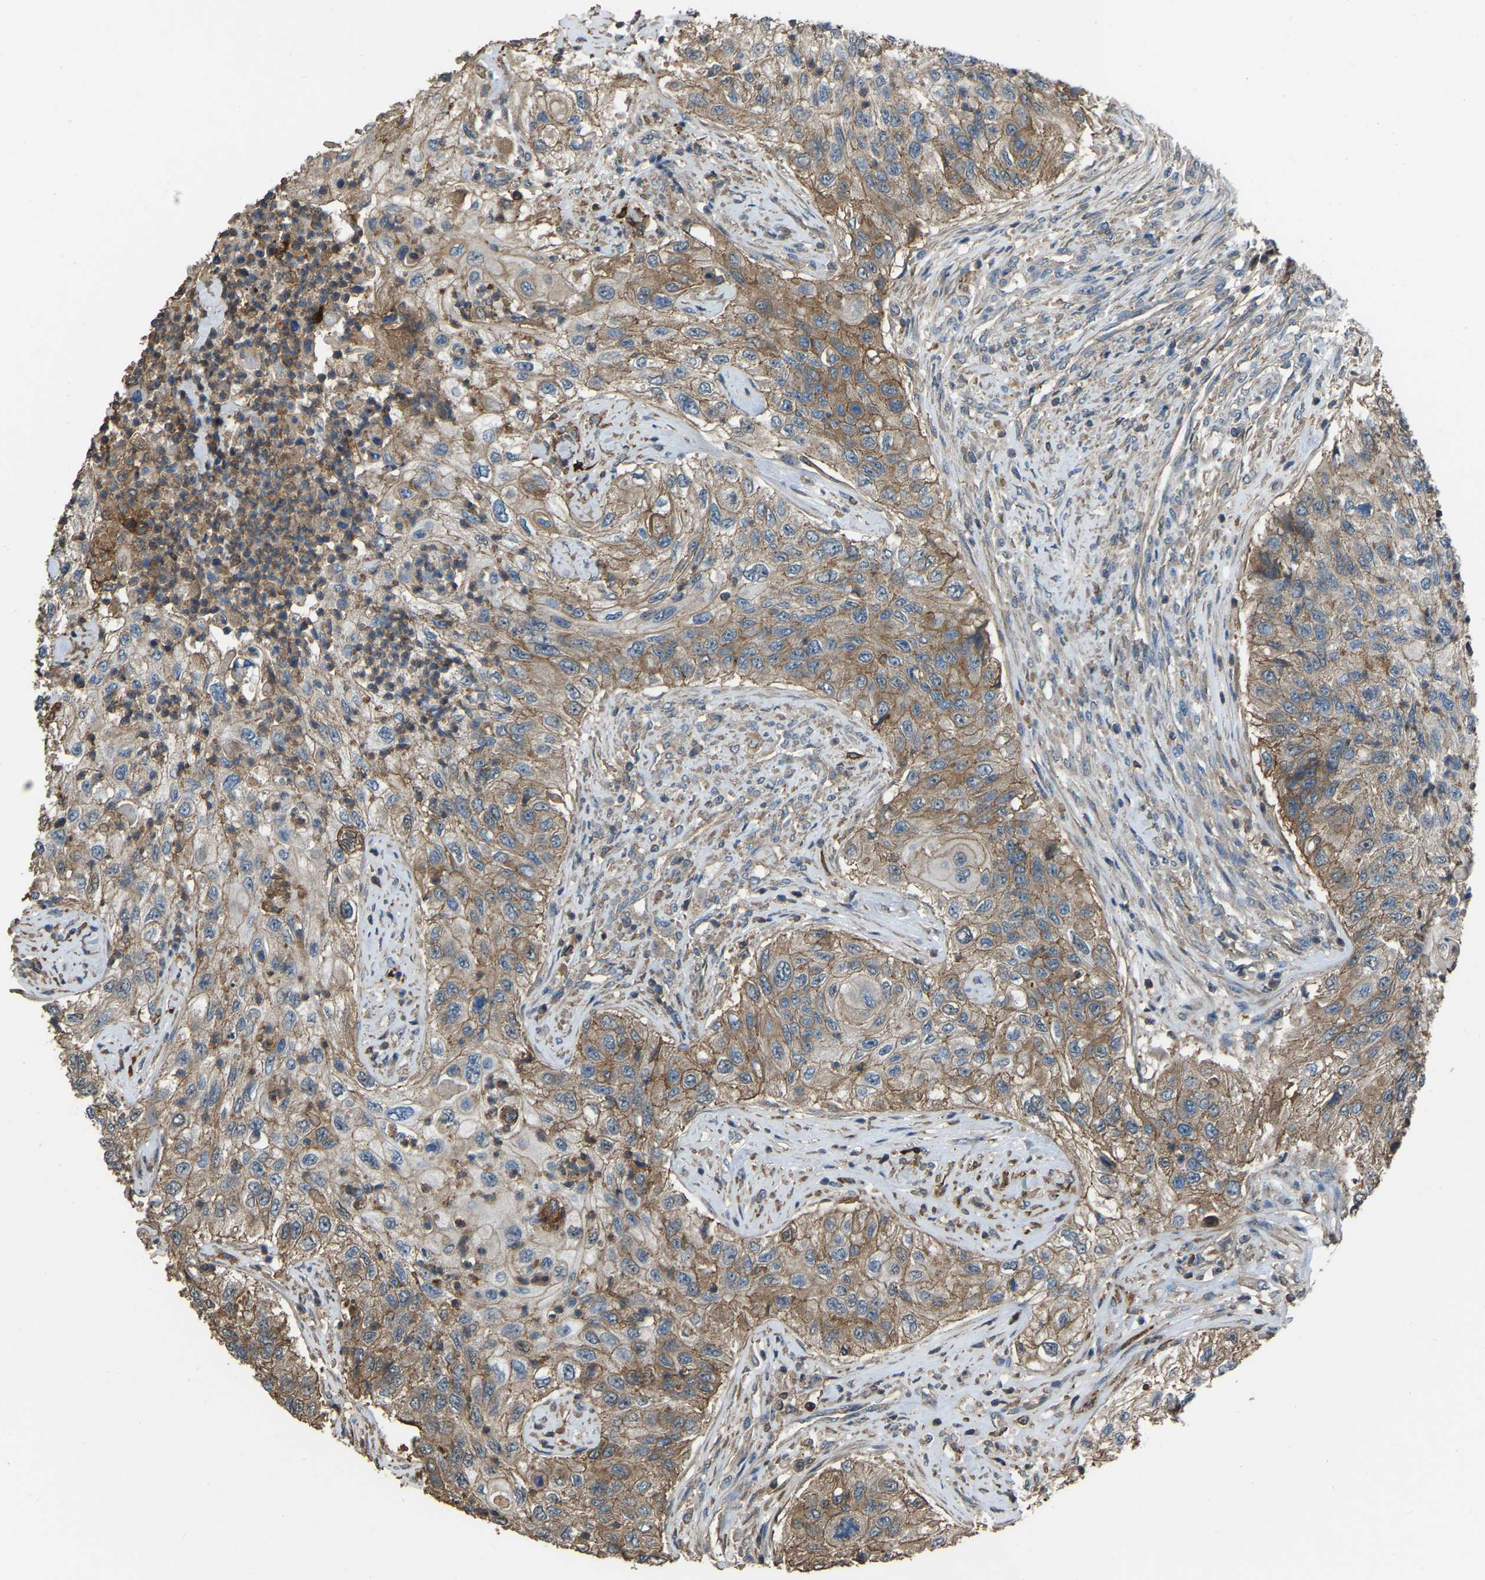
{"staining": {"intensity": "moderate", "quantity": ">75%", "location": "cytoplasmic/membranous"}, "tissue": "urothelial cancer", "cell_type": "Tumor cells", "image_type": "cancer", "snomed": [{"axis": "morphology", "description": "Urothelial carcinoma, High grade"}, {"axis": "topography", "description": "Urinary bladder"}], "caption": "Immunohistochemical staining of urothelial cancer demonstrates medium levels of moderate cytoplasmic/membranous positivity in approximately >75% of tumor cells.", "gene": "SLC4A2", "patient": {"sex": "female", "age": 60}}